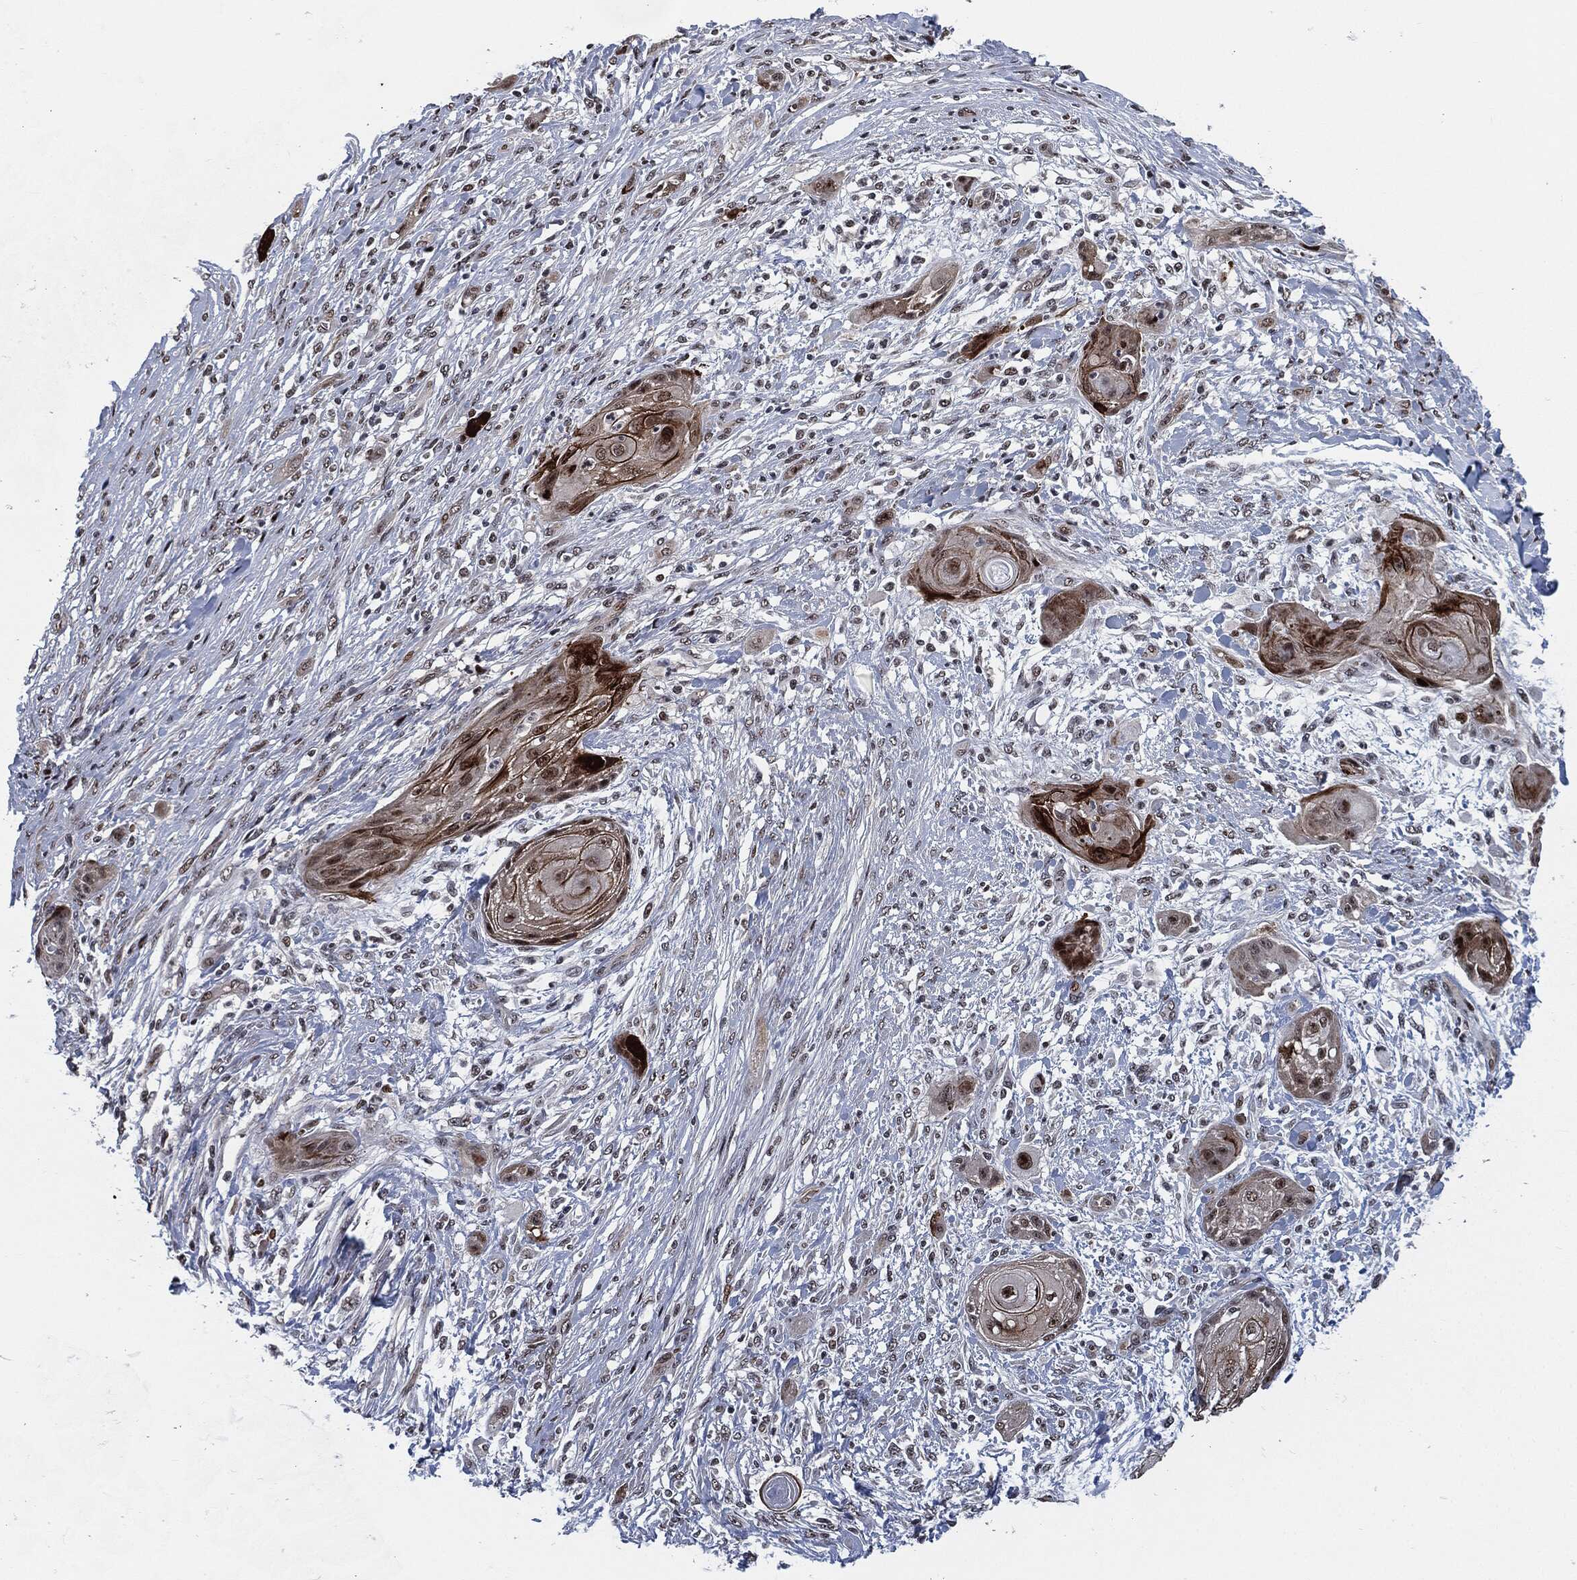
{"staining": {"intensity": "strong", "quantity": "<25%", "location": "cytoplasmic/membranous,nuclear"}, "tissue": "skin cancer", "cell_type": "Tumor cells", "image_type": "cancer", "snomed": [{"axis": "morphology", "description": "Squamous cell carcinoma, NOS"}, {"axis": "topography", "description": "Skin"}], "caption": "The histopathology image reveals staining of skin cancer, revealing strong cytoplasmic/membranous and nuclear protein expression (brown color) within tumor cells.", "gene": "AKT2", "patient": {"sex": "male", "age": 62}}